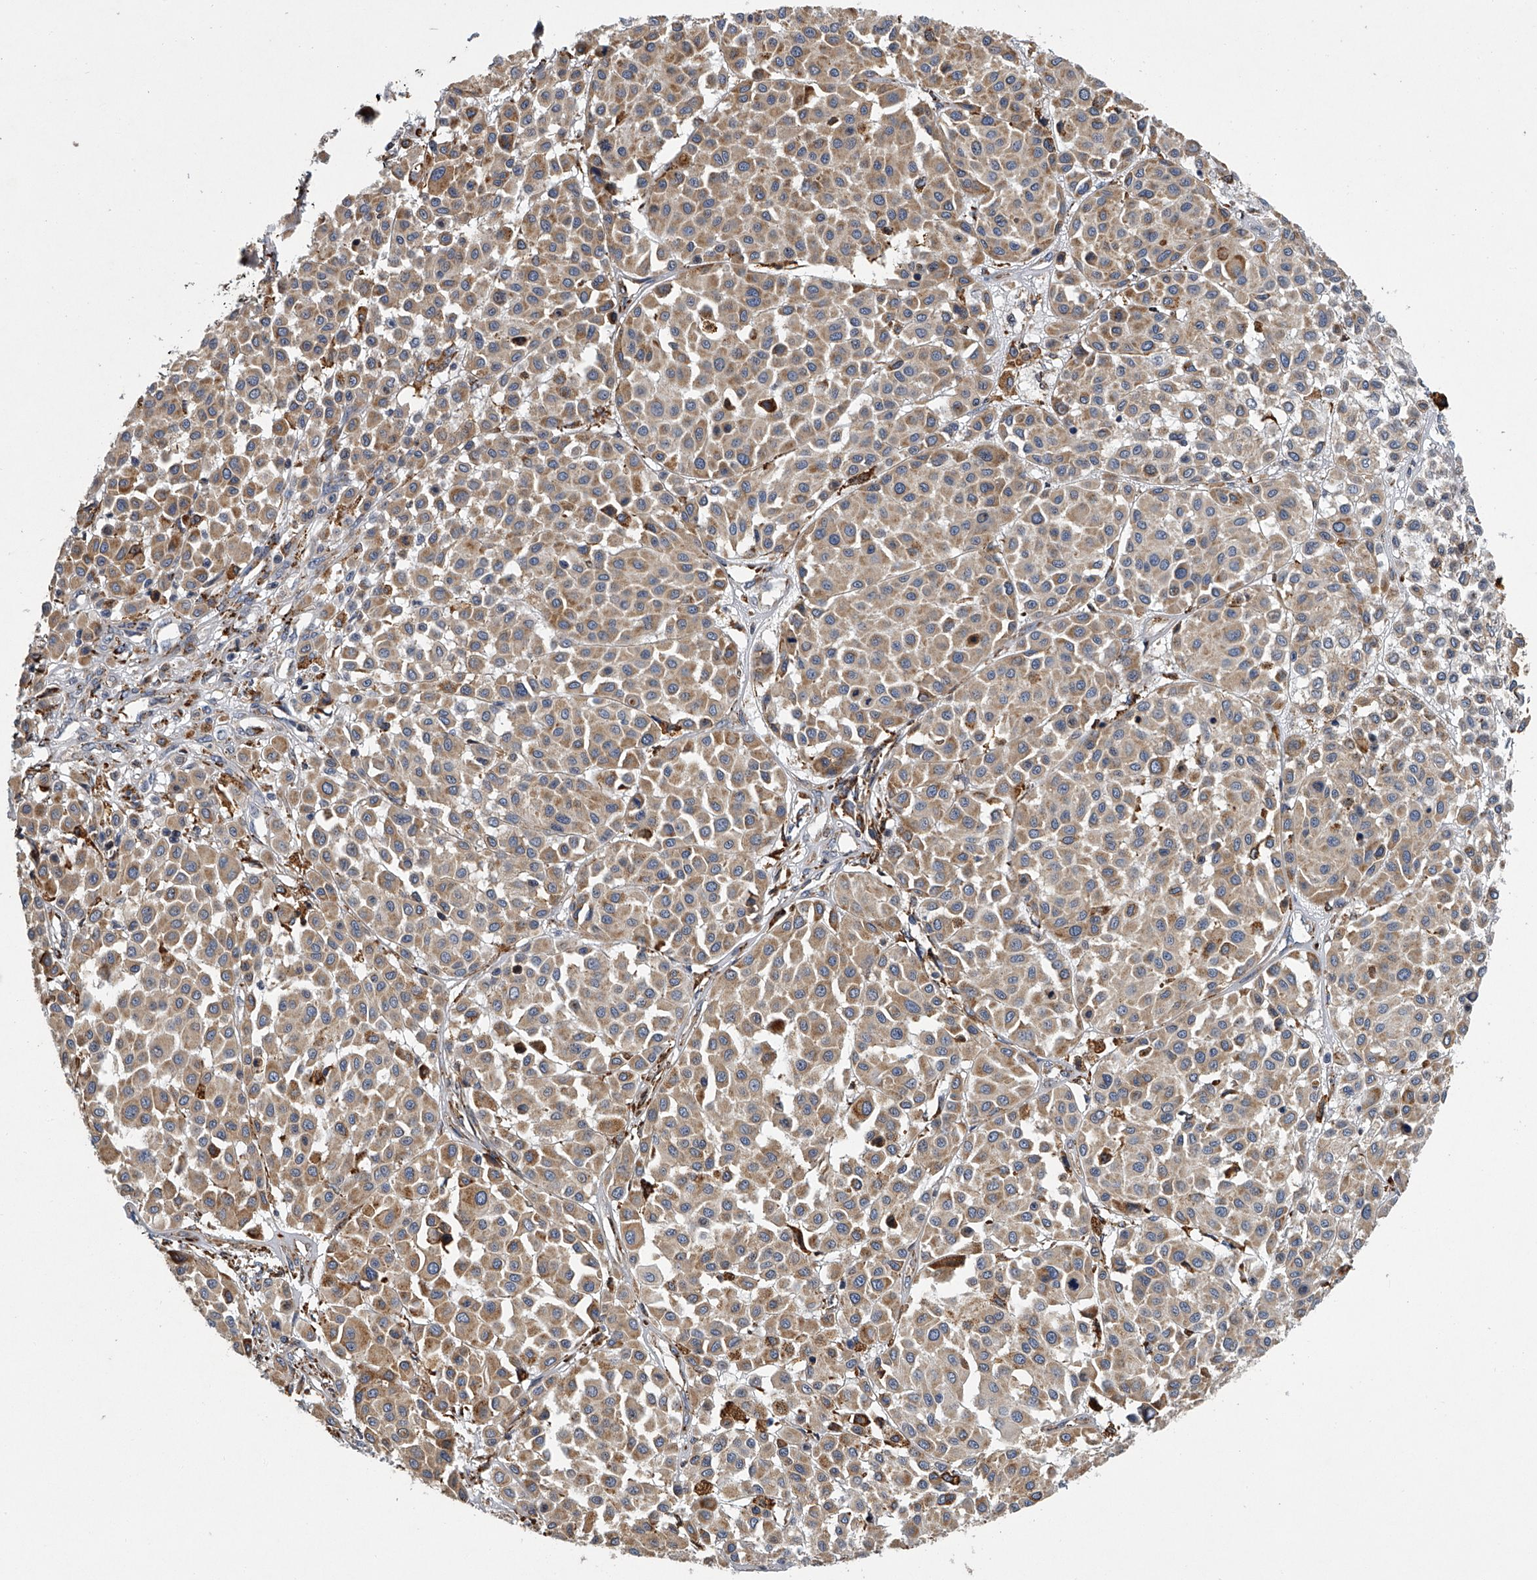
{"staining": {"intensity": "weak", "quantity": ">75%", "location": "cytoplasmic/membranous"}, "tissue": "melanoma", "cell_type": "Tumor cells", "image_type": "cancer", "snomed": [{"axis": "morphology", "description": "Malignant melanoma, Metastatic site"}, {"axis": "topography", "description": "Soft tissue"}], "caption": "High-power microscopy captured an IHC image of malignant melanoma (metastatic site), revealing weak cytoplasmic/membranous expression in approximately >75% of tumor cells.", "gene": "TMEM63C", "patient": {"sex": "male", "age": 41}}